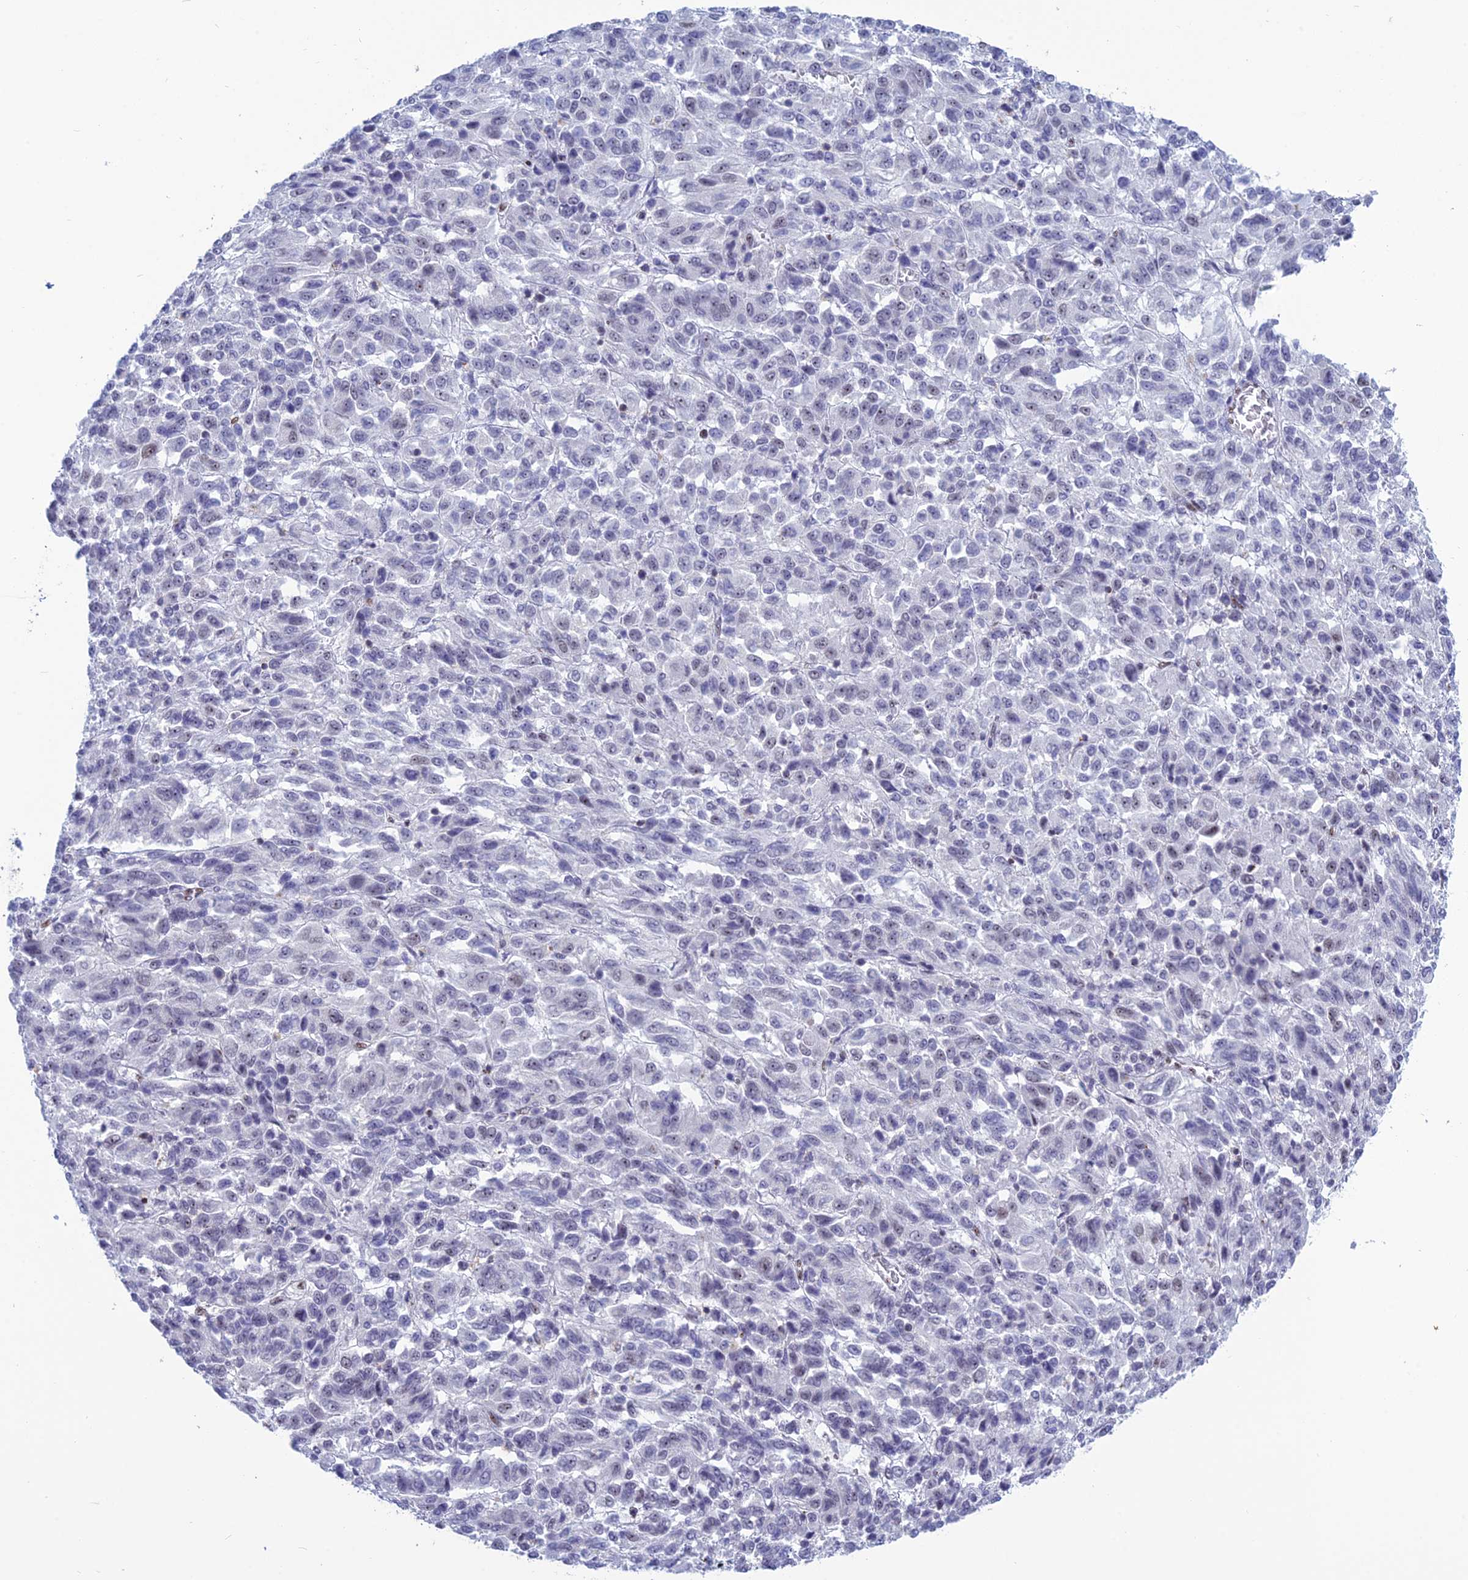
{"staining": {"intensity": "negative", "quantity": "none", "location": "none"}, "tissue": "melanoma", "cell_type": "Tumor cells", "image_type": "cancer", "snomed": [{"axis": "morphology", "description": "Malignant melanoma, Metastatic site"}, {"axis": "topography", "description": "Lung"}], "caption": "The immunohistochemistry image has no significant positivity in tumor cells of melanoma tissue.", "gene": "NOL4L", "patient": {"sex": "male", "age": 64}}